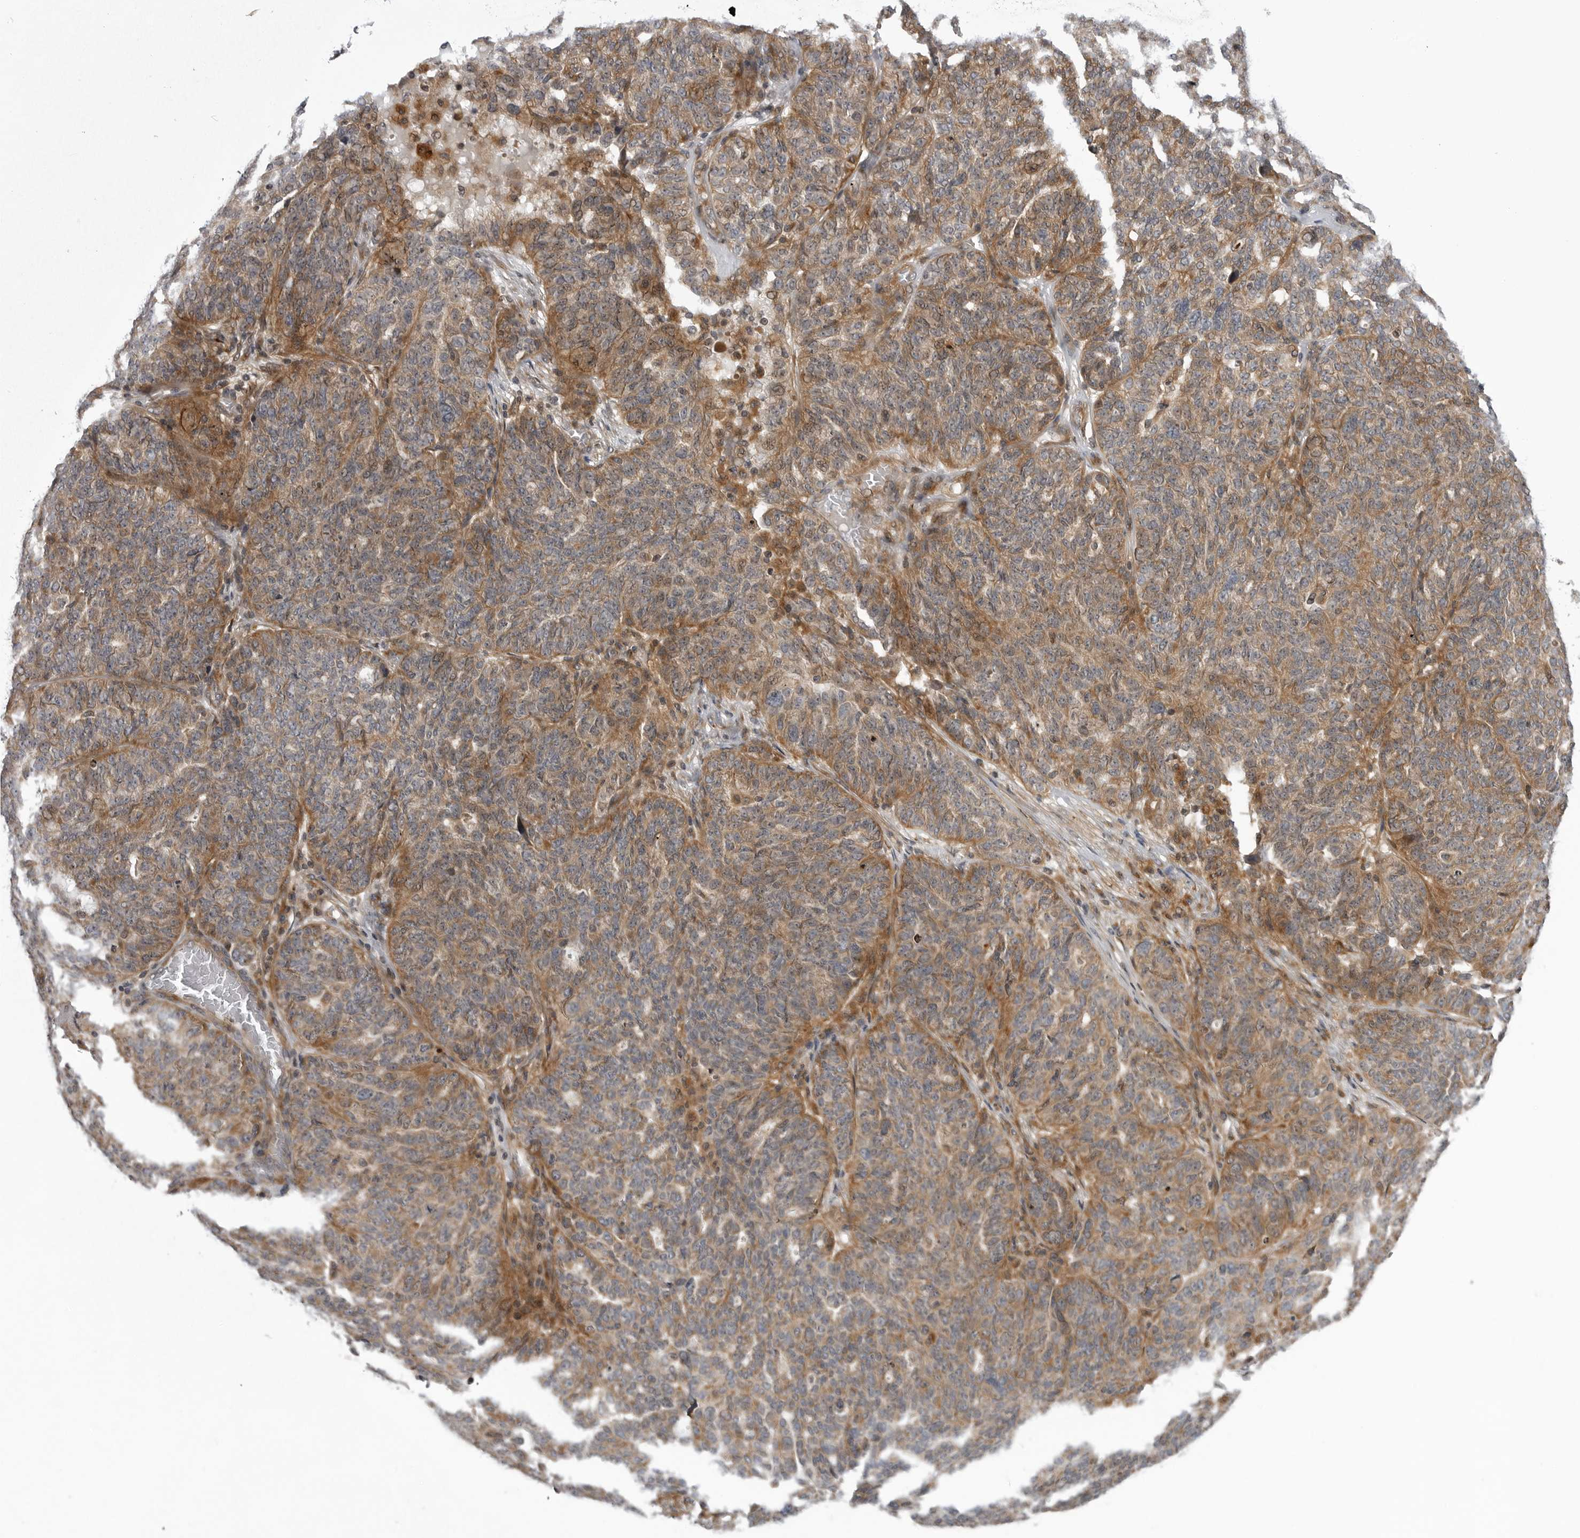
{"staining": {"intensity": "weak", "quantity": "25%-75%", "location": "cytoplasmic/membranous"}, "tissue": "ovarian cancer", "cell_type": "Tumor cells", "image_type": "cancer", "snomed": [{"axis": "morphology", "description": "Cystadenocarcinoma, serous, NOS"}, {"axis": "topography", "description": "Ovary"}], "caption": "Weak cytoplasmic/membranous protein staining is appreciated in about 25%-75% of tumor cells in ovarian cancer.", "gene": "LRRC45", "patient": {"sex": "female", "age": 59}}